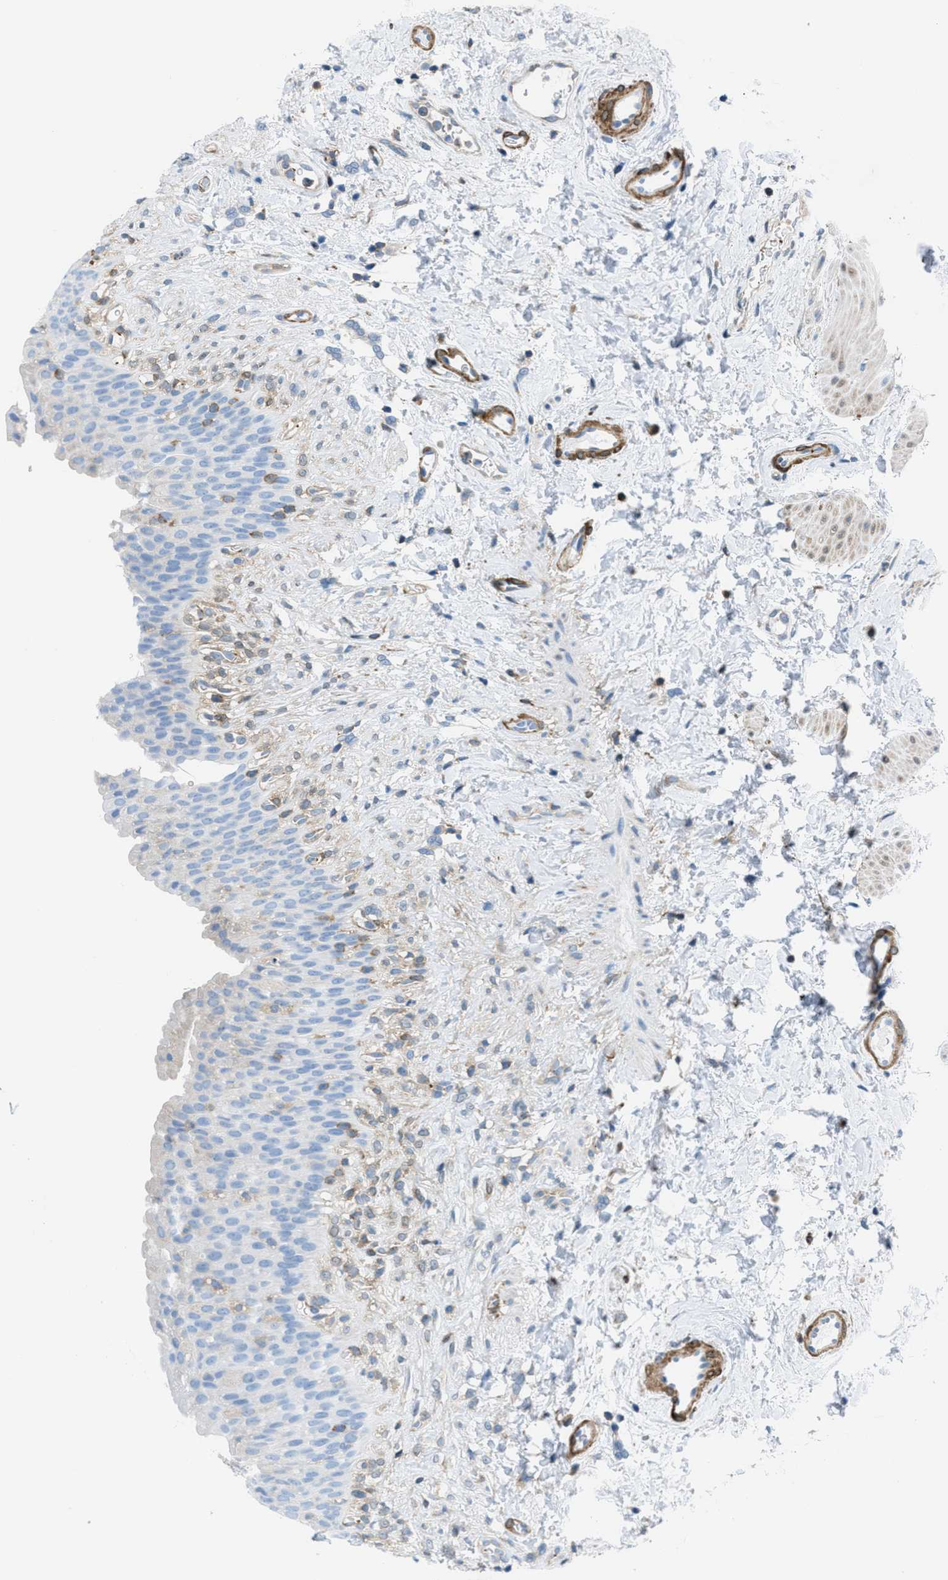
{"staining": {"intensity": "negative", "quantity": "none", "location": "none"}, "tissue": "urinary bladder", "cell_type": "Urothelial cells", "image_type": "normal", "snomed": [{"axis": "morphology", "description": "Normal tissue, NOS"}, {"axis": "topography", "description": "Urinary bladder"}], "caption": "Urinary bladder was stained to show a protein in brown. There is no significant expression in urothelial cells. (Brightfield microscopy of DAB immunohistochemistry (IHC) at high magnification).", "gene": "MAPRE2", "patient": {"sex": "female", "age": 79}}